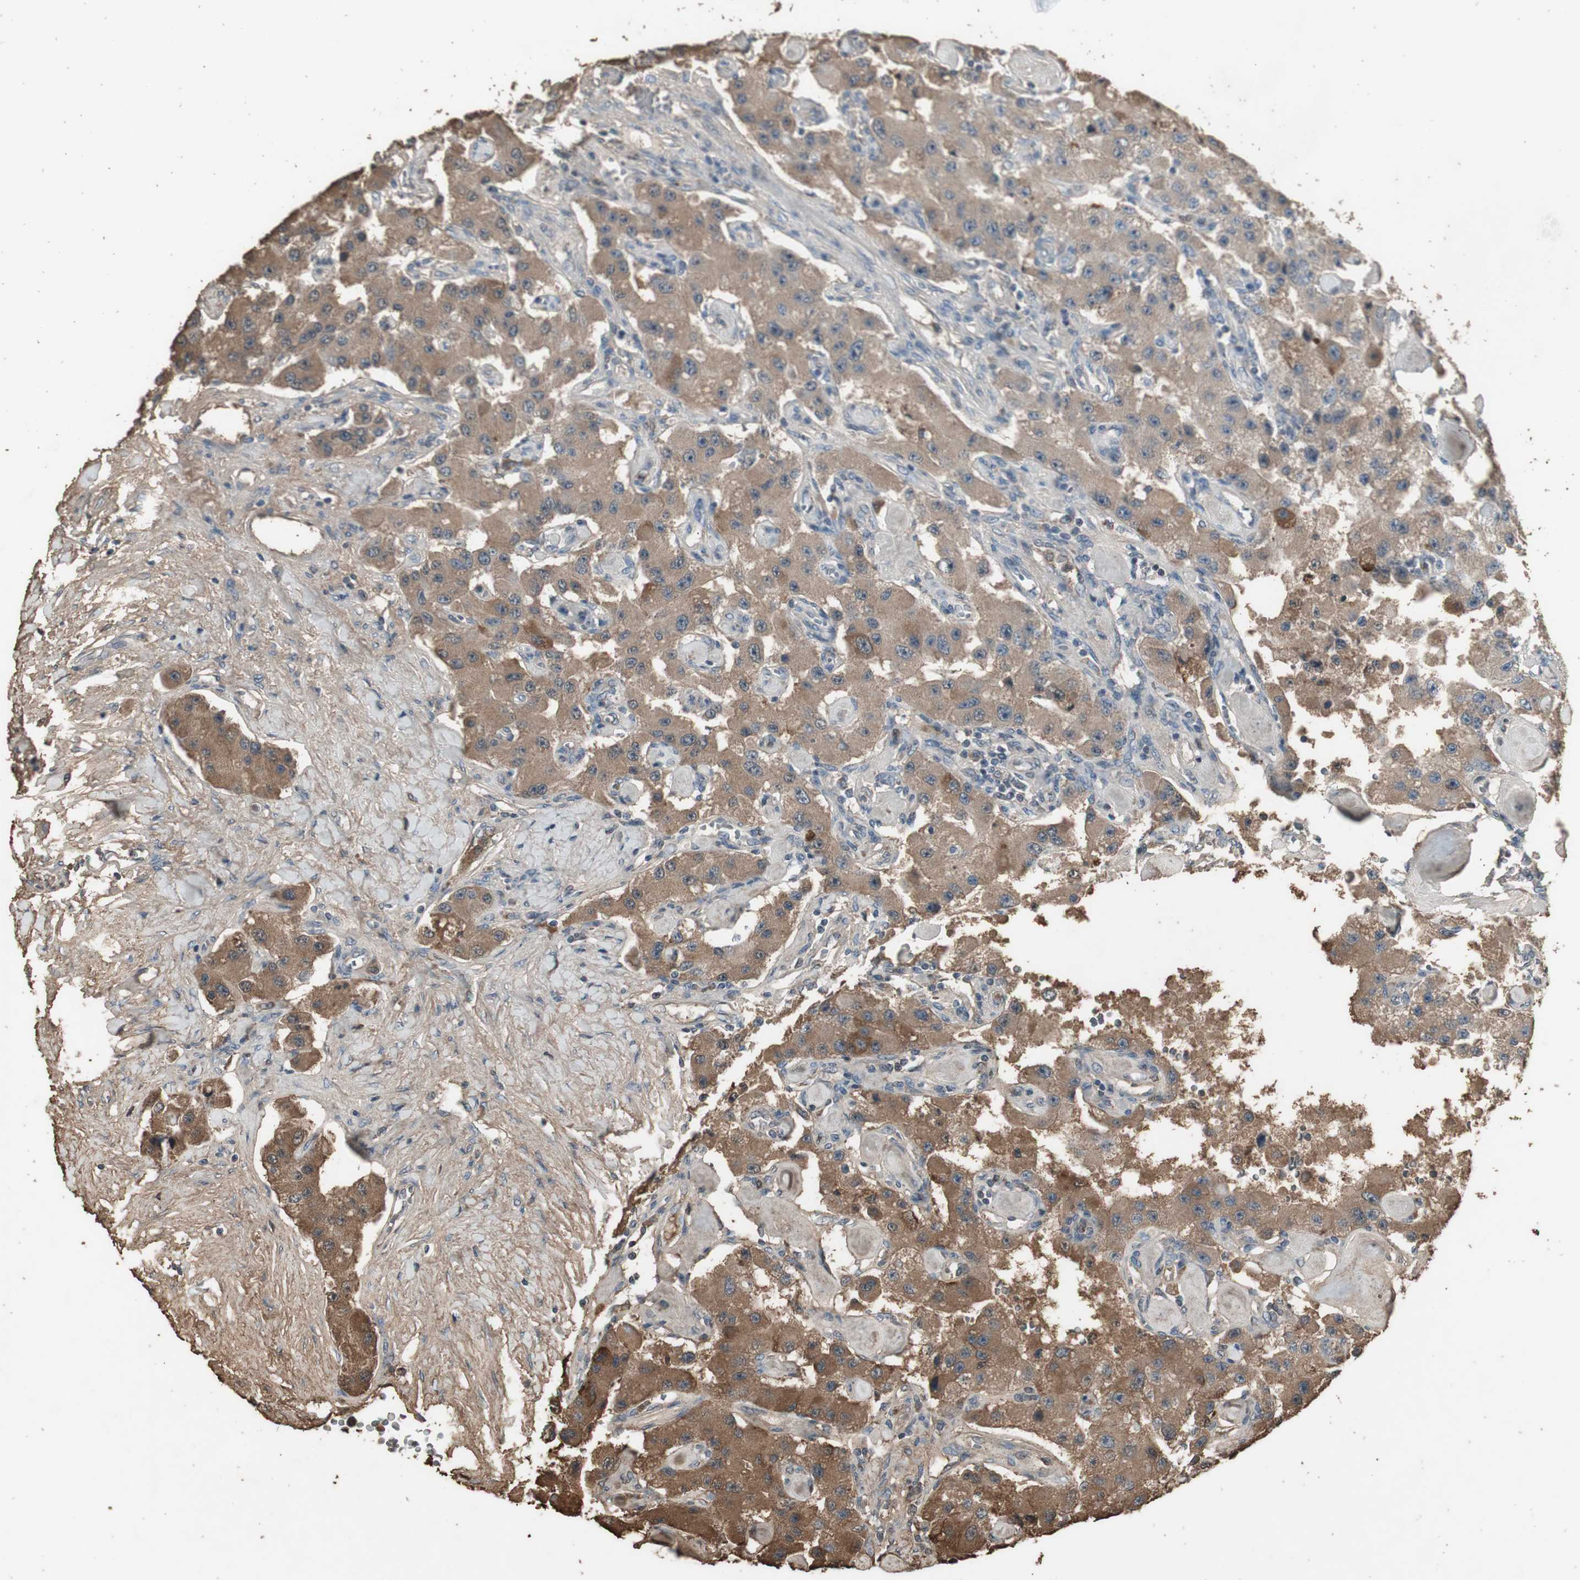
{"staining": {"intensity": "moderate", "quantity": ">75%", "location": "cytoplasmic/membranous"}, "tissue": "carcinoid", "cell_type": "Tumor cells", "image_type": "cancer", "snomed": [{"axis": "morphology", "description": "Carcinoid, malignant, NOS"}, {"axis": "topography", "description": "Pancreas"}], "caption": "Brown immunohistochemical staining in malignant carcinoid displays moderate cytoplasmic/membranous positivity in about >75% of tumor cells.", "gene": "MMP14", "patient": {"sex": "male", "age": 41}}